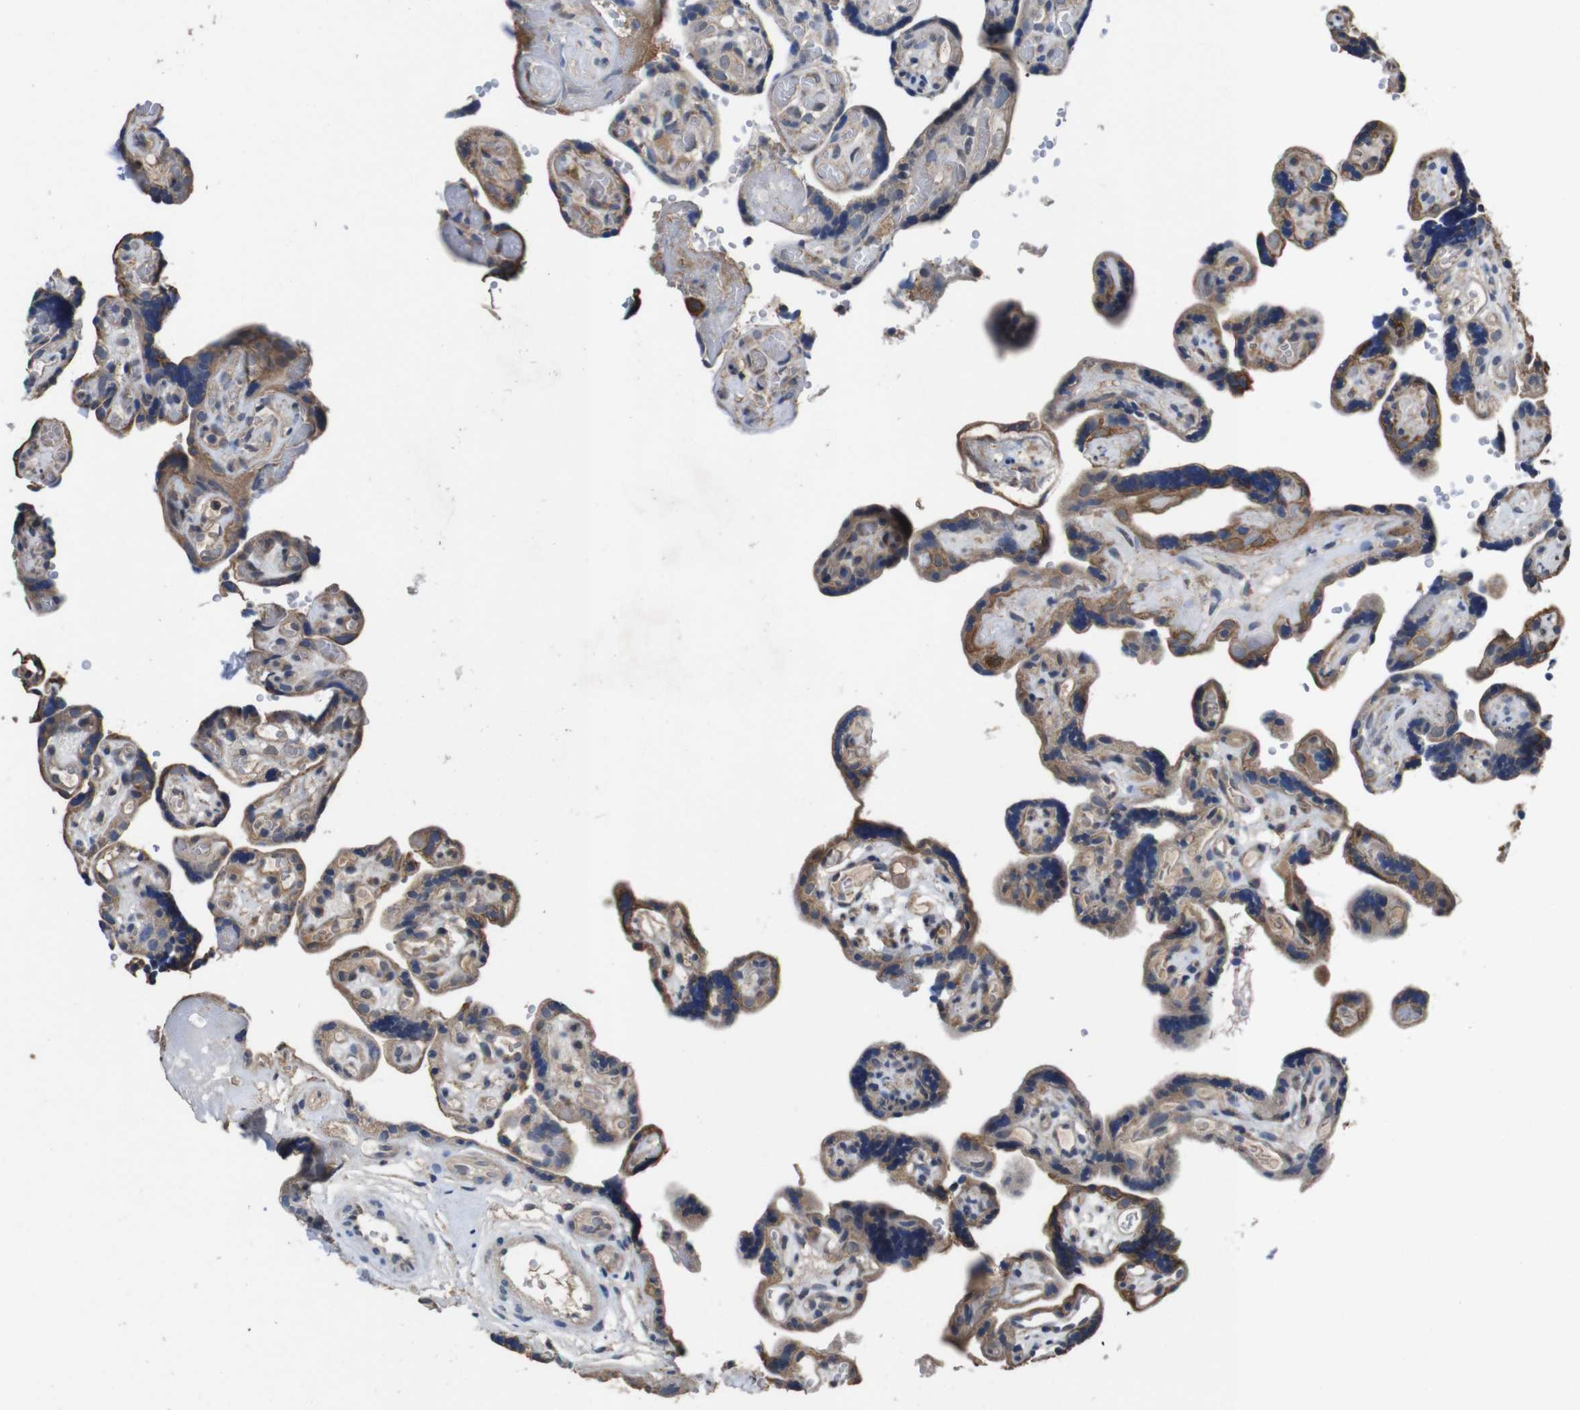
{"staining": {"intensity": "moderate", "quantity": ">75%", "location": "cytoplasmic/membranous"}, "tissue": "placenta", "cell_type": "Decidual cells", "image_type": "normal", "snomed": [{"axis": "morphology", "description": "Normal tissue, NOS"}, {"axis": "topography", "description": "Placenta"}], "caption": "The image demonstrates a brown stain indicating the presence of a protein in the cytoplasmic/membranous of decidual cells in placenta. (DAB IHC with brightfield microscopy, high magnification).", "gene": "GLIPR1", "patient": {"sex": "female", "age": 30}}